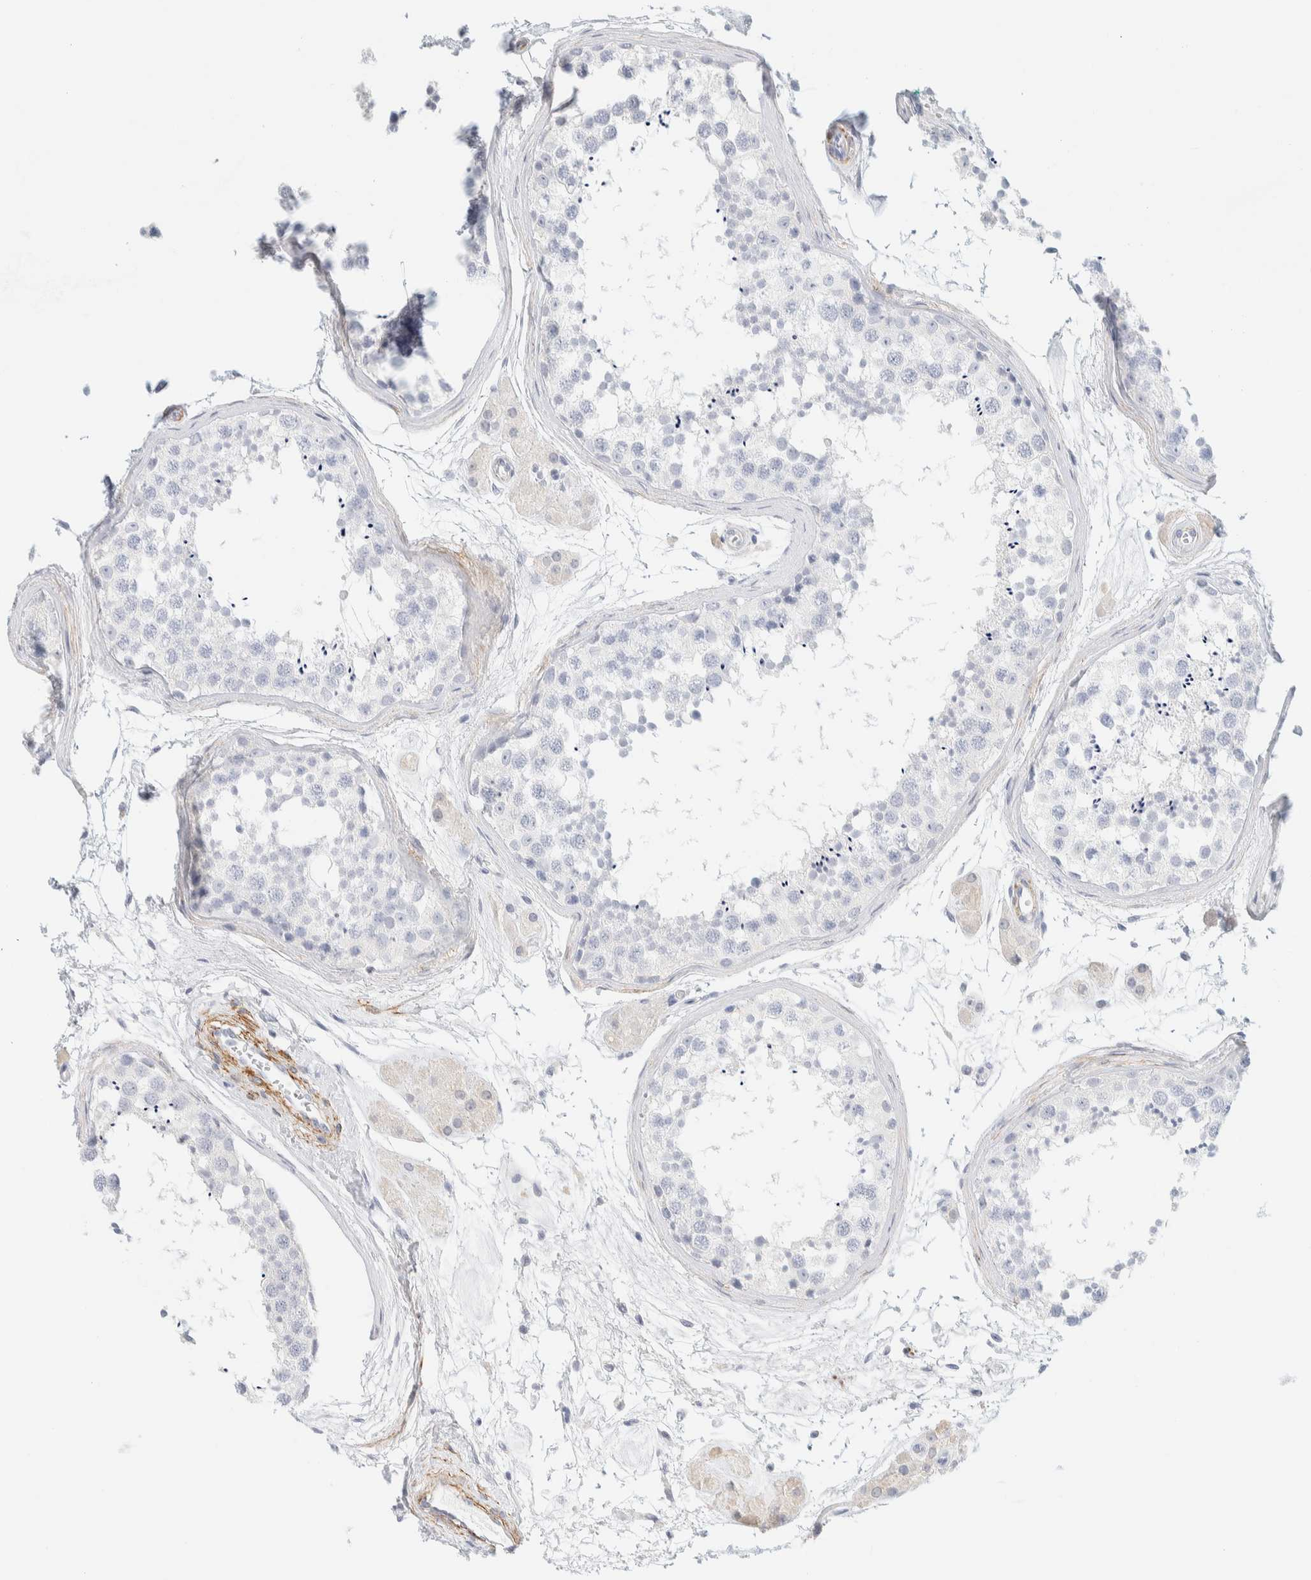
{"staining": {"intensity": "negative", "quantity": "none", "location": "none"}, "tissue": "testis", "cell_type": "Cells in seminiferous ducts", "image_type": "normal", "snomed": [{"axis": "morphology", "description": "Normal tissue, NOS"}, {"axis": "topography", "description": "Testis"}], "caption": "Micrograph shows no significant protein staining in cells in seminiferous ducts of normal testis. (DAB immunohistochemistry with hematoxylin counter stain).", "gene": "AFMID", "patient": {"sex": "male", "age": 56}}